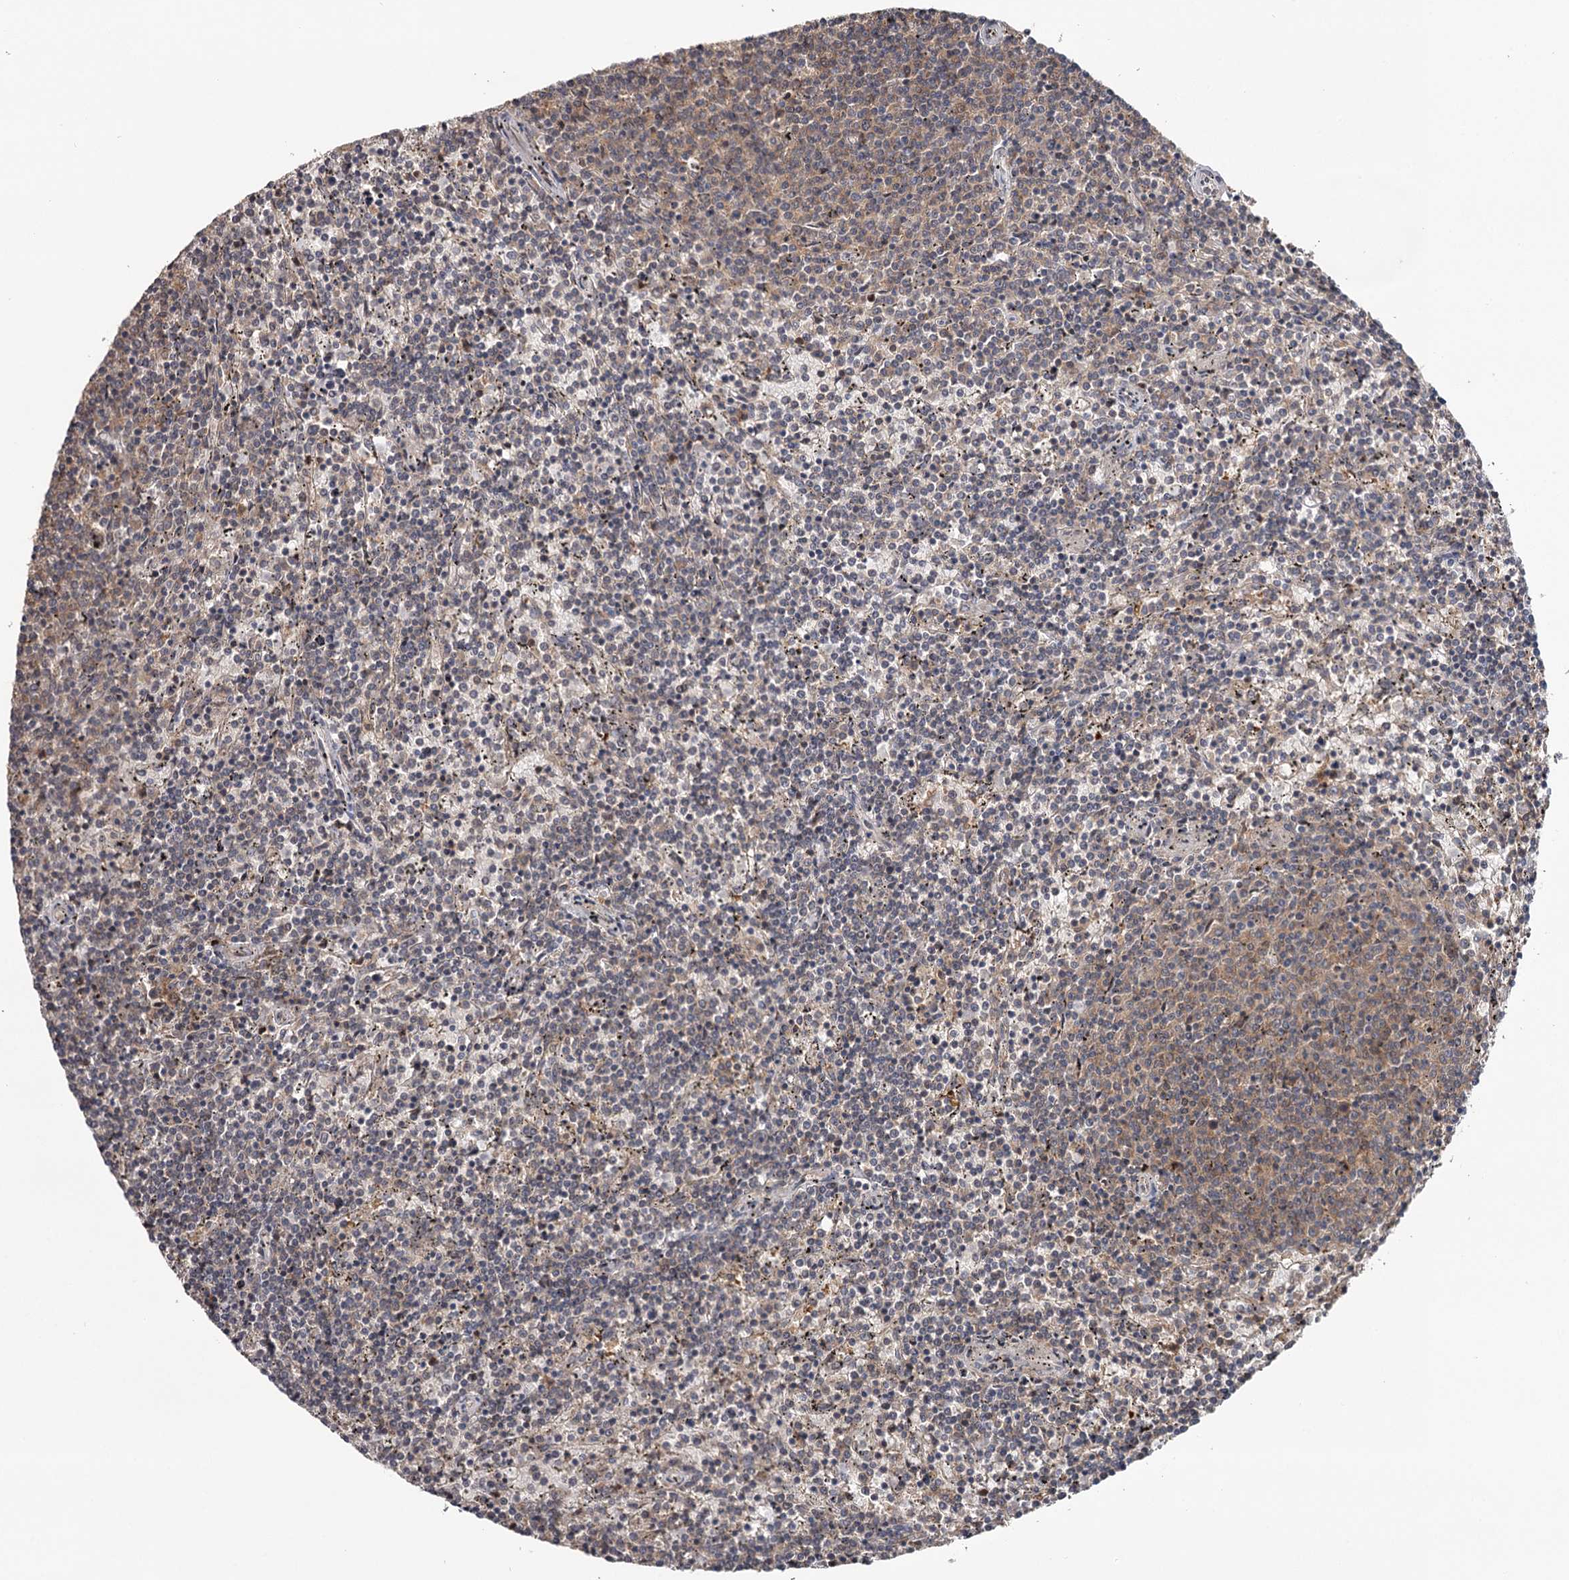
{"staining": {"intensity": "weak", "quantity": ">75%", "location": "nuclear"}, "tissue": "lymphoma", "cell_type": "Tumor cells", "image_type": "cancer", "snomed": [{"axis": "morphology", "description": "Malignant lymphoma, non-Hodgkin's type, Low grade"}, {"axis": "topography", "description": "Spleen"}], "caption": "Lymphoma was stained to show a protein in brown. There is low levels of weak nuclear positivity in about >75% of tumor cells. The protein of interest is shown in brown color, while the nuclei are stained blue.", "gene": "GTSF1", "patient": {"sex": "female", "age": 50}}